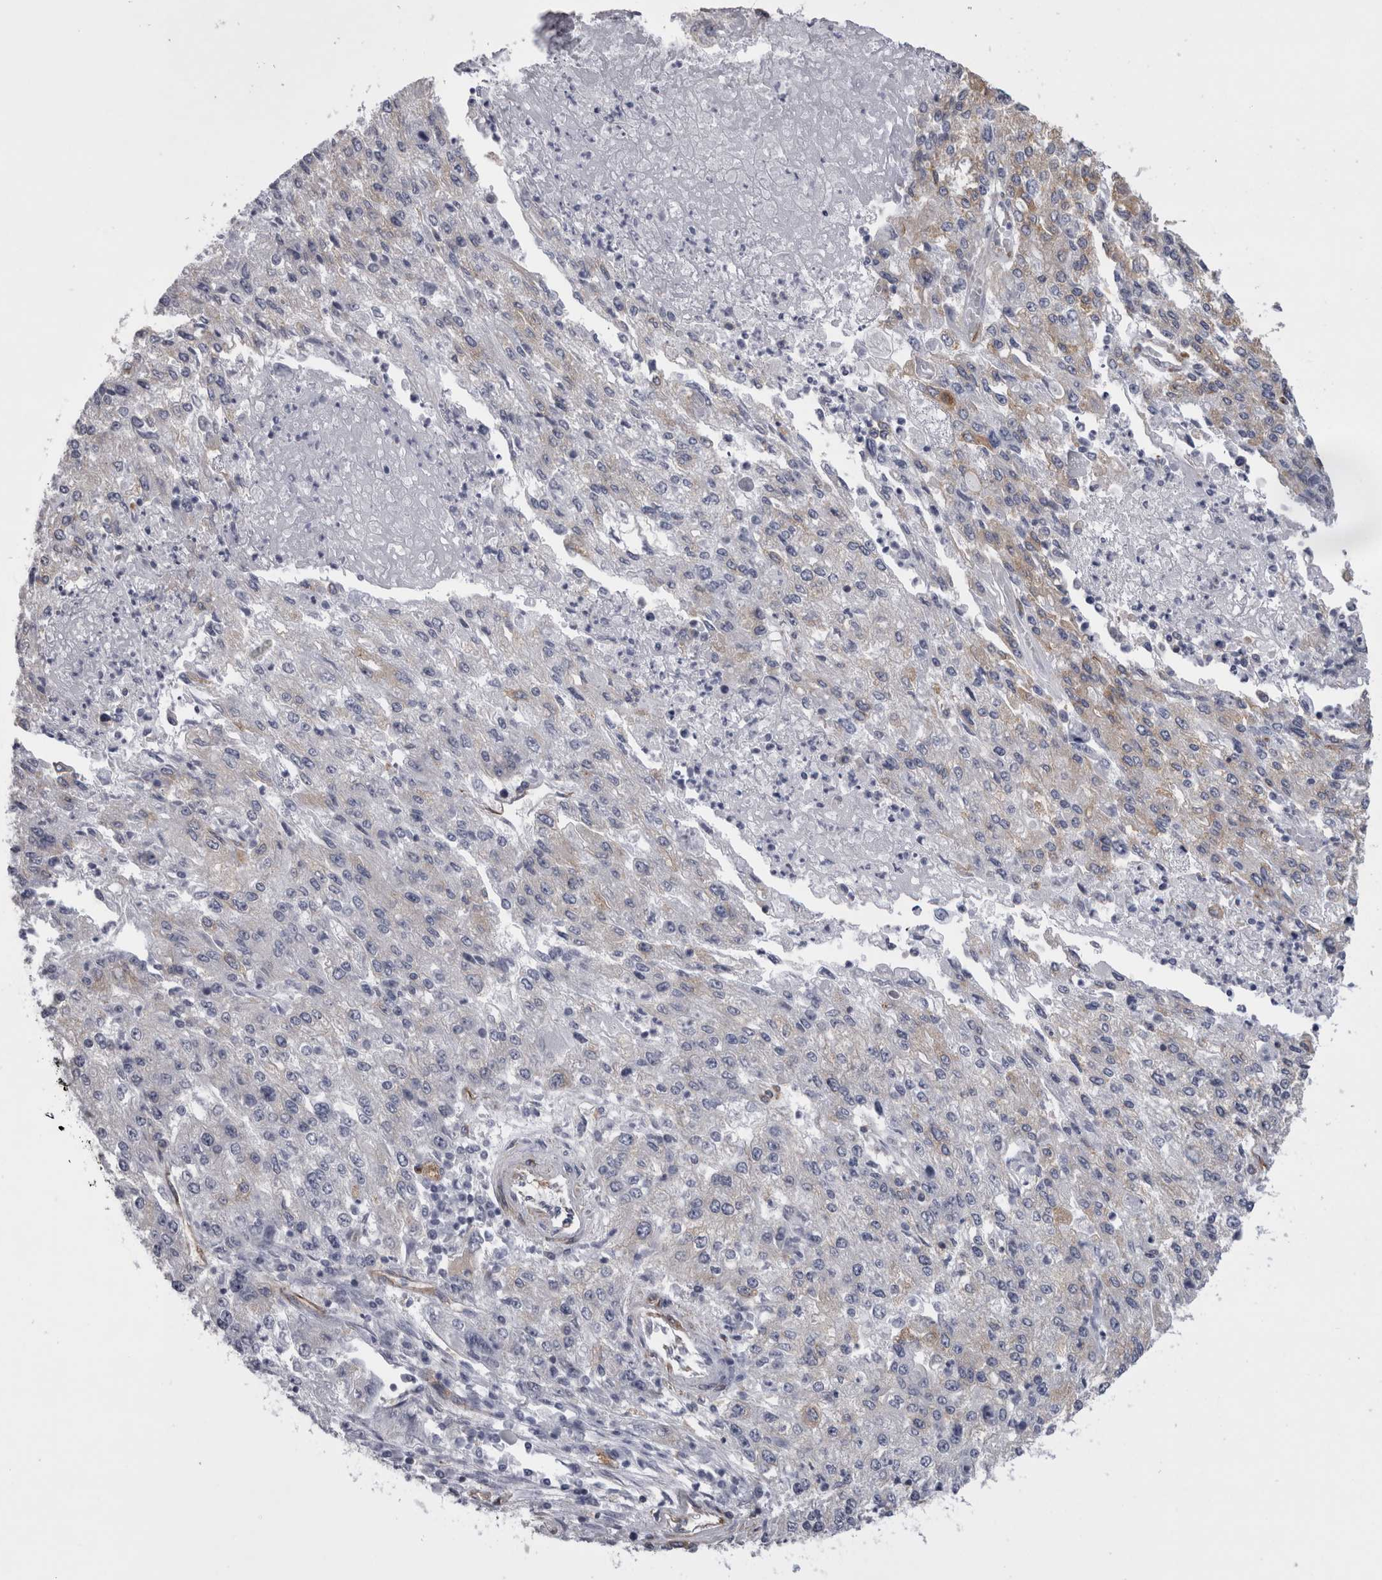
{"staining": {"intensity": "negative", "quantity": "none", "location": "none"}, "tissue": "endometrial cancer", "cell_type": "Tumor cells", "image_type": "cancer", "snomed": [{"axis": "morphology", "description": "Adenocarcinoma, NOS"}, {"axis": "topography", "description": "Endometrium"}], "caption": "Endometrial cancer (adenocarcinoma) was stained to show a protein in brown. There is no significant staining in tumor cells.", "gene": "ATXN3", "patient": {"sex": "female", "age": 49}}